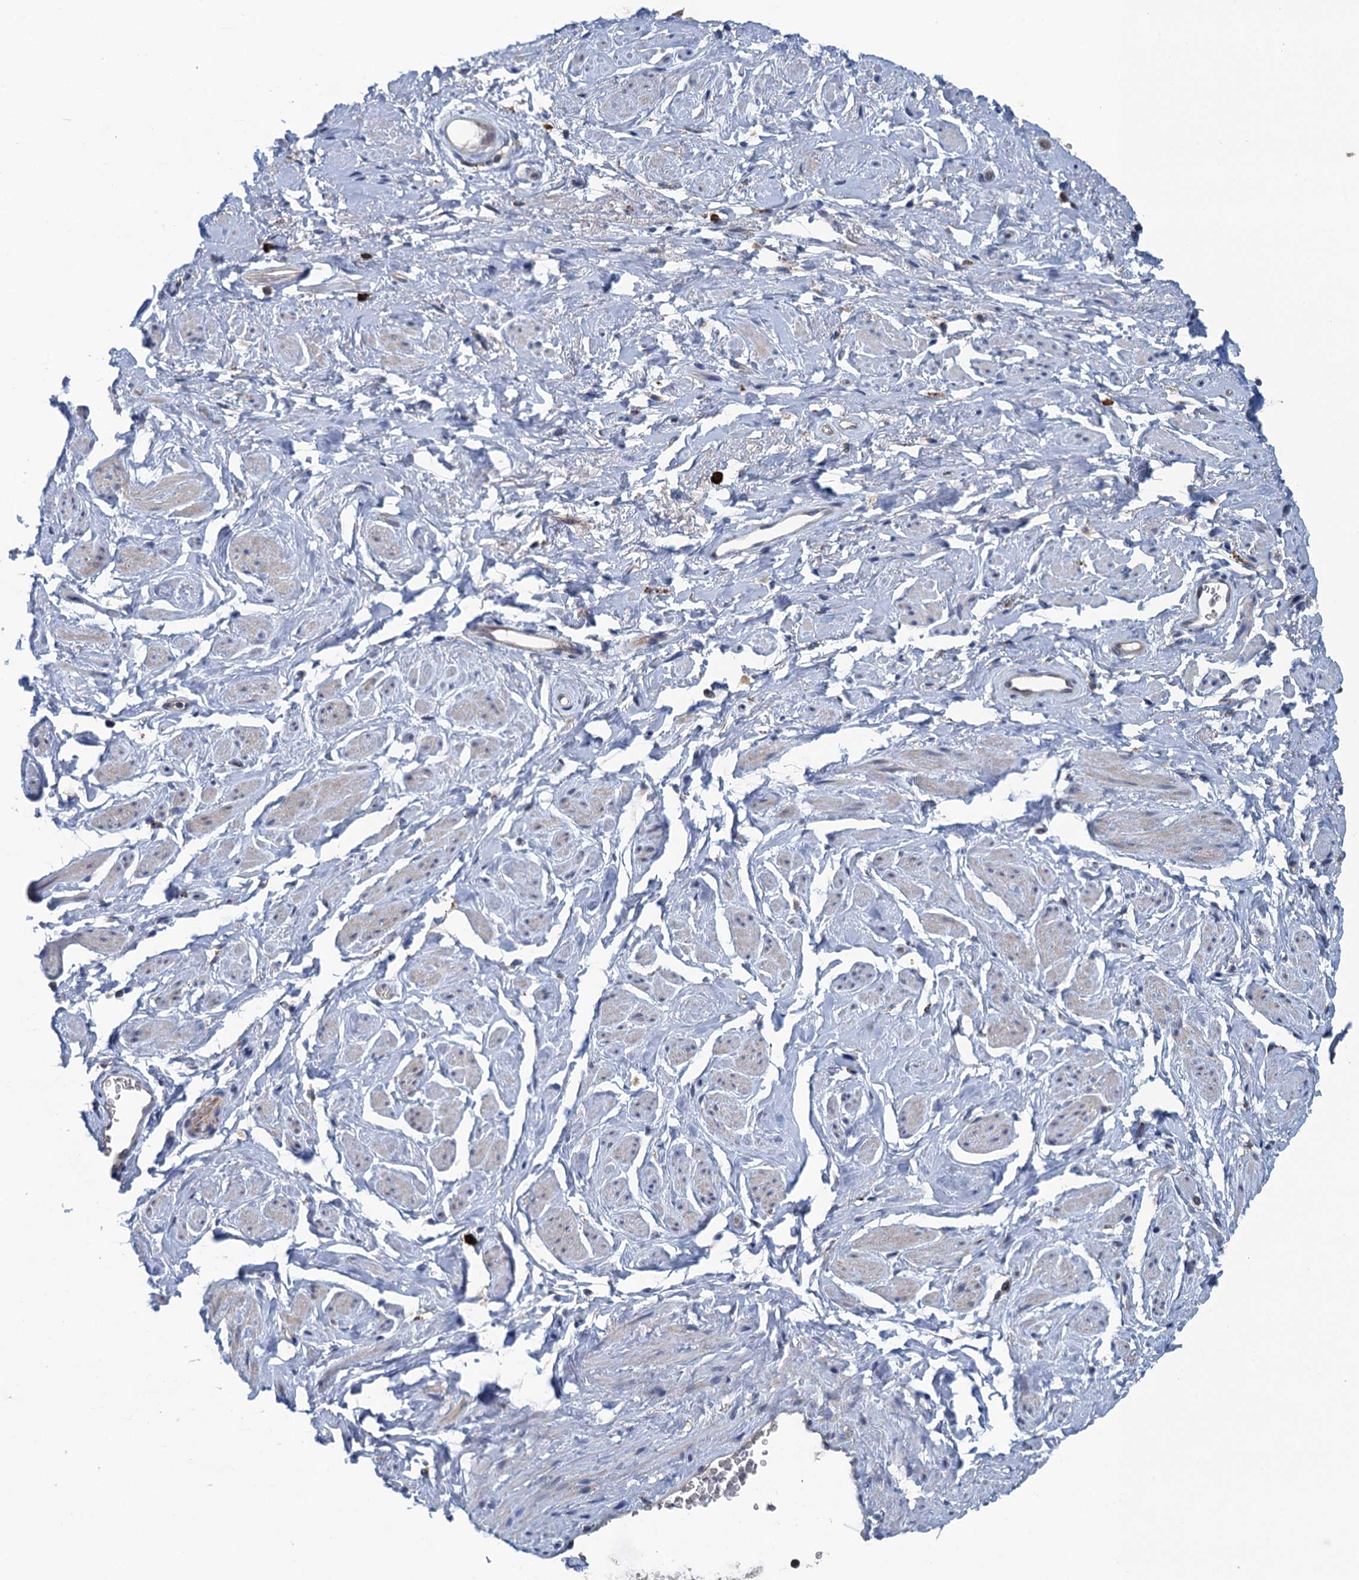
{"staining": {"intensity": "negative", "quantity": "none", "location": "none"}, "tissue": "adipose tissue", "cell_type": "Adipocytes", "image_type": "normal", "snomed": [{"axis": "morphology", "description": "Normal tissue, NOS"}, {"axis": "morphology", "description": "Adenocarcinoma, NOS"}, {"axis": "topography", "description": "Rectum"}, {"axis": "topography", "description": "Vagina"}, {"axis": "topography", "description": "Peripheral nerve tissue"}], "caption": "This is a micrograph of immunohistochemistry staining of benign adipose tissue, which shows no expression in adipocytes. (Immunohistochemistry (ihc), brightfield microscopy, high magnification).", "gene": "KBTBD8", "patient": {"sex": "female", "age": 71}}